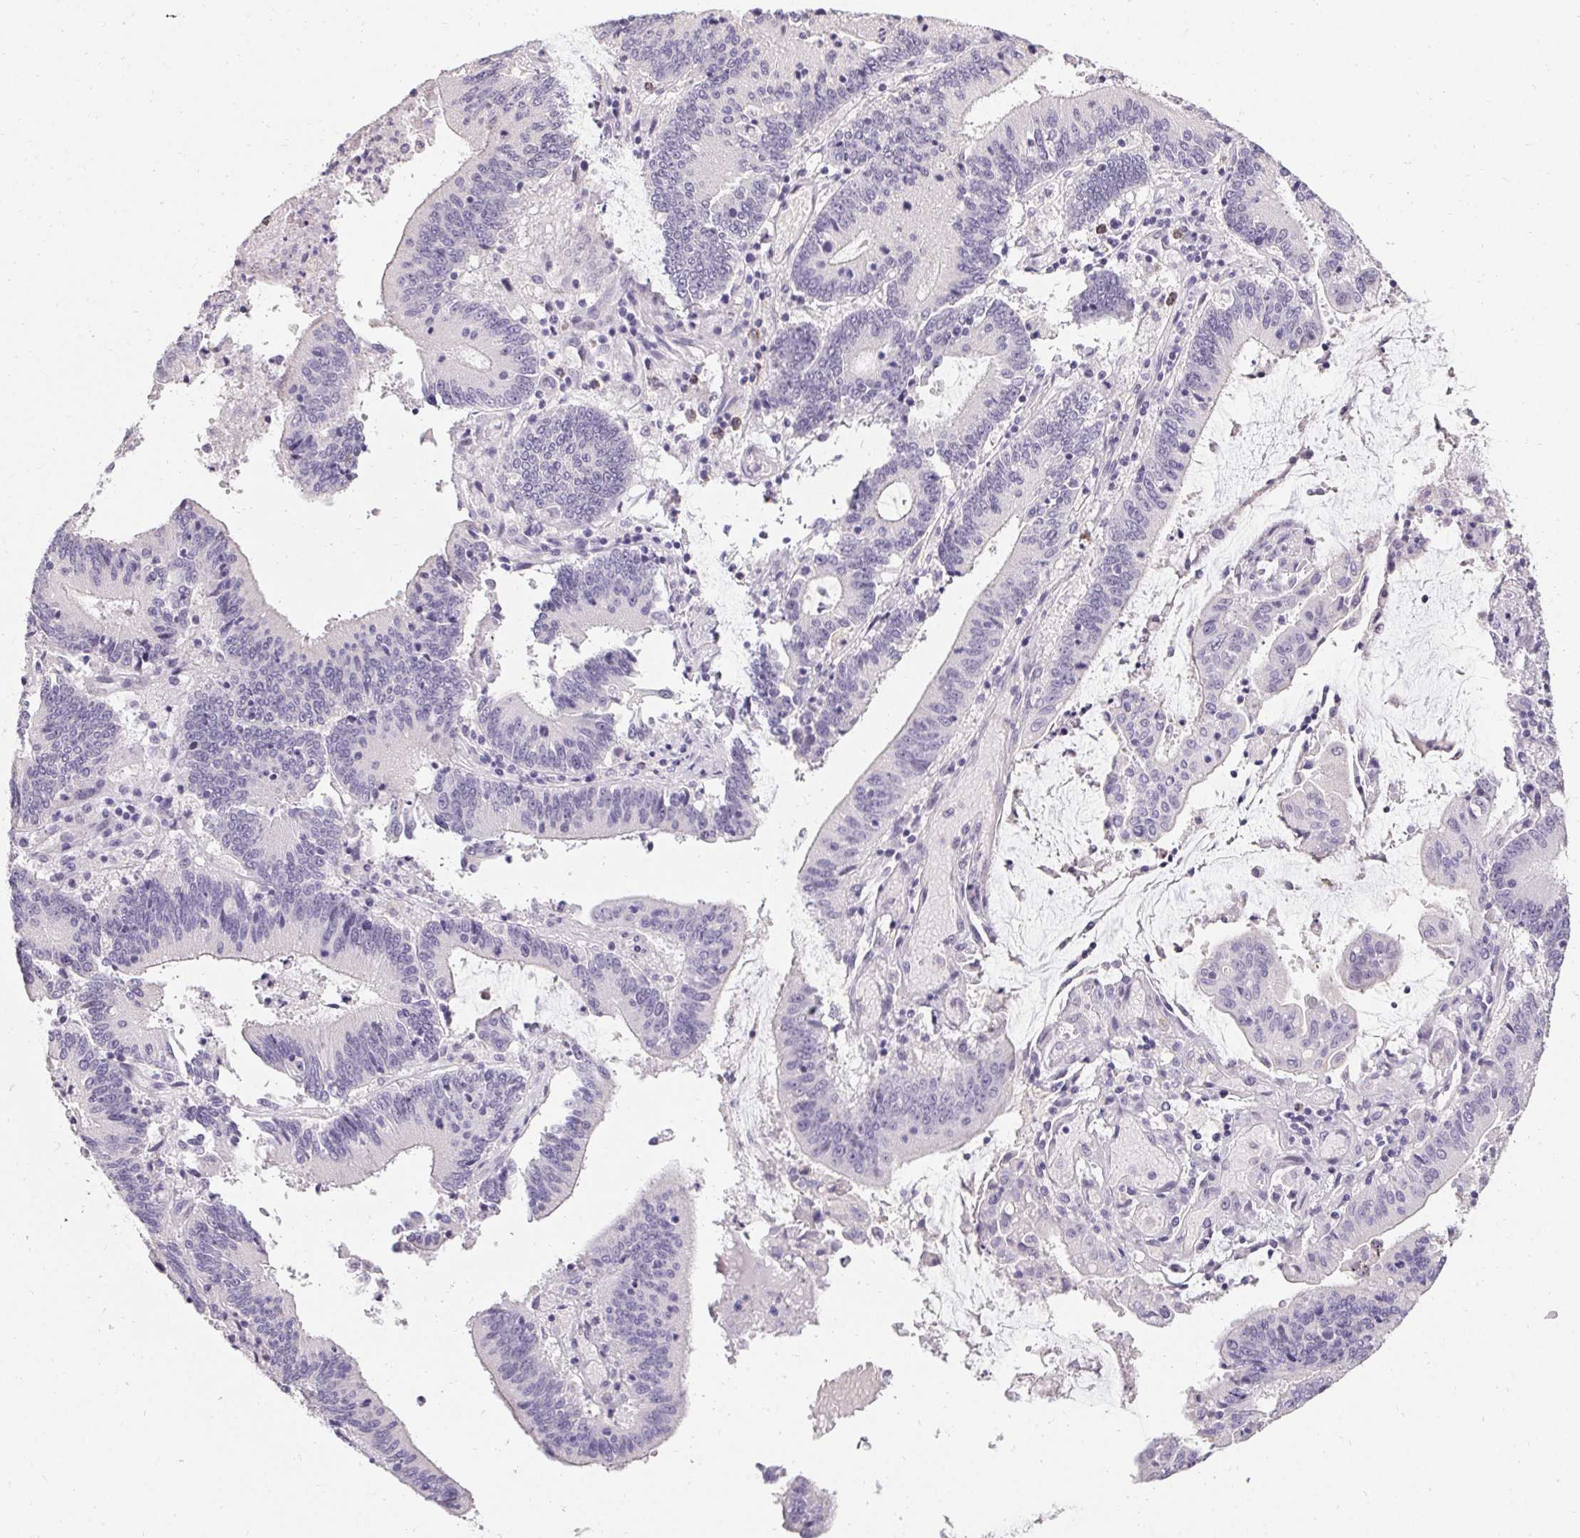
{"staining": {"intensity": "negative", "quantity": "none", "location": "none"}, "tissue": "stomach cancer", "cell_type": "Tumor cells", "image_type": "cancer", "snomed": [{"axis": "morphology", "description": "Adenocarcinoma, NOS"}, {"axis": "topography", "description": "Stomach, upper"}], "caption": "Image shows no protein expression in tumor cells of stomach cancer (adenocarcinoma) tissue.", "gene": "PMEL", "patient": {"sex": "male", "age": 68}}